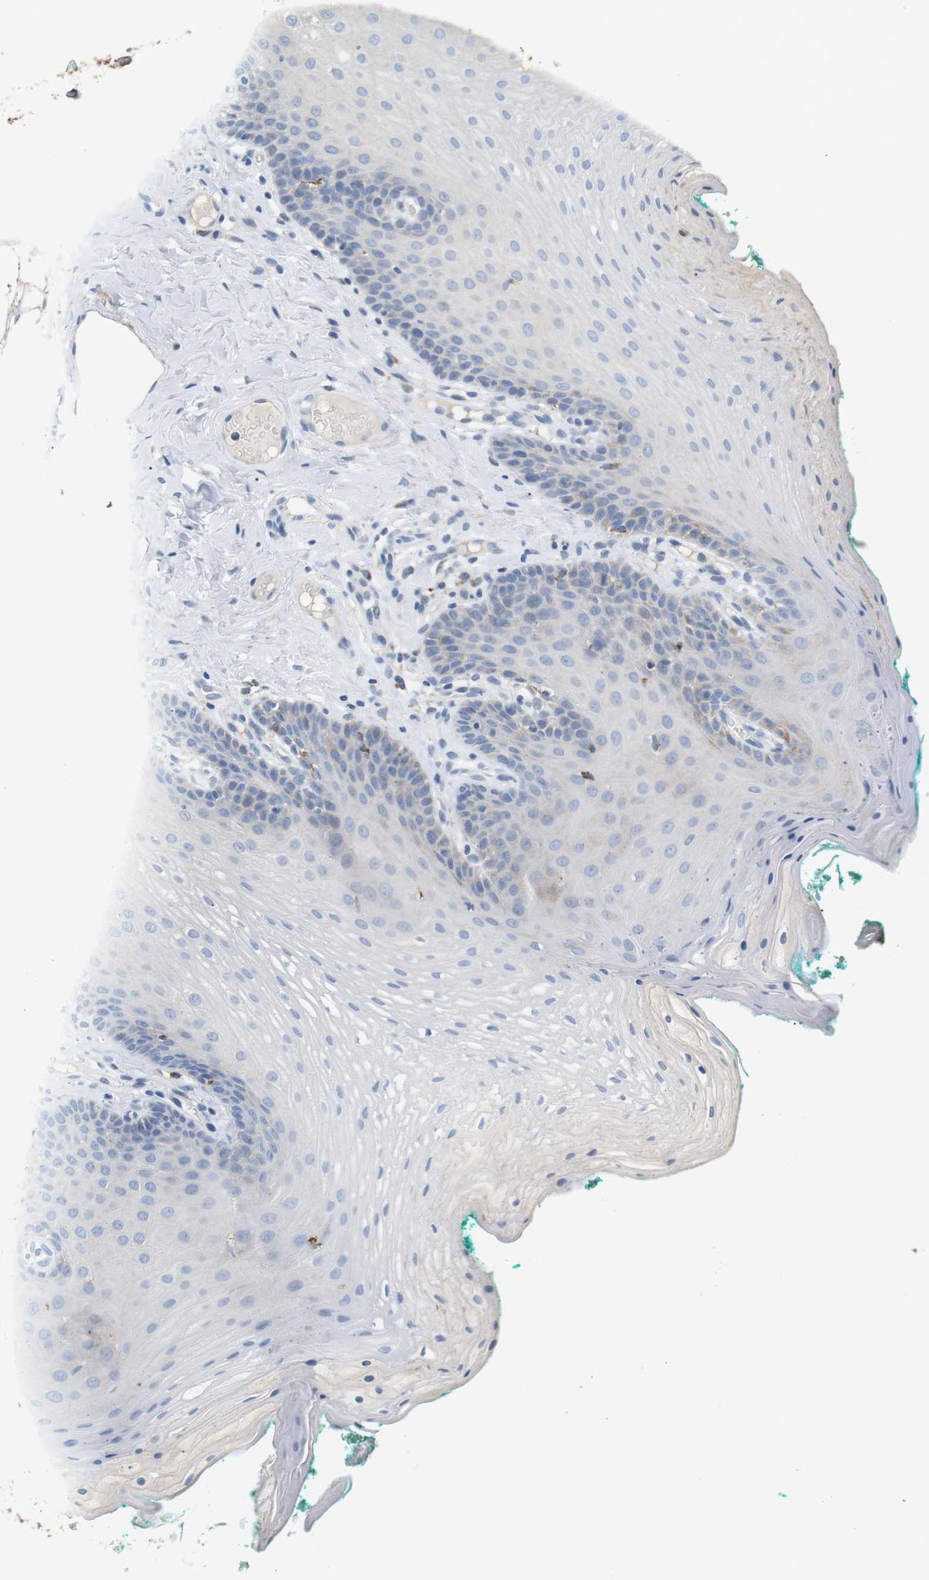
{"staining": {"intensity": "moderate", "quantity": "<25%", "location": "cytoplasmic/membranous"}, "tissue": "oral mucosa", "cell_type": "Squamous epithelial cells", "image_type": "normal", "snomed": [{"axis": "morphology", "description": "Normal tissue, NOS"}, {"axis": "topography", "description": "Oral tissue"}], "caption": "Oral mucosa stained for a protein demonstrates moderate cytoplasmic/membranous positivity in squamous epithelial cells. The protein of interest is stained brown, and the nuclei are stained in blue (DAB IHC with brightfield microscopy, high magnification).", "gene": "CD300E", "patient": {"sex": "male", "age": 58}}